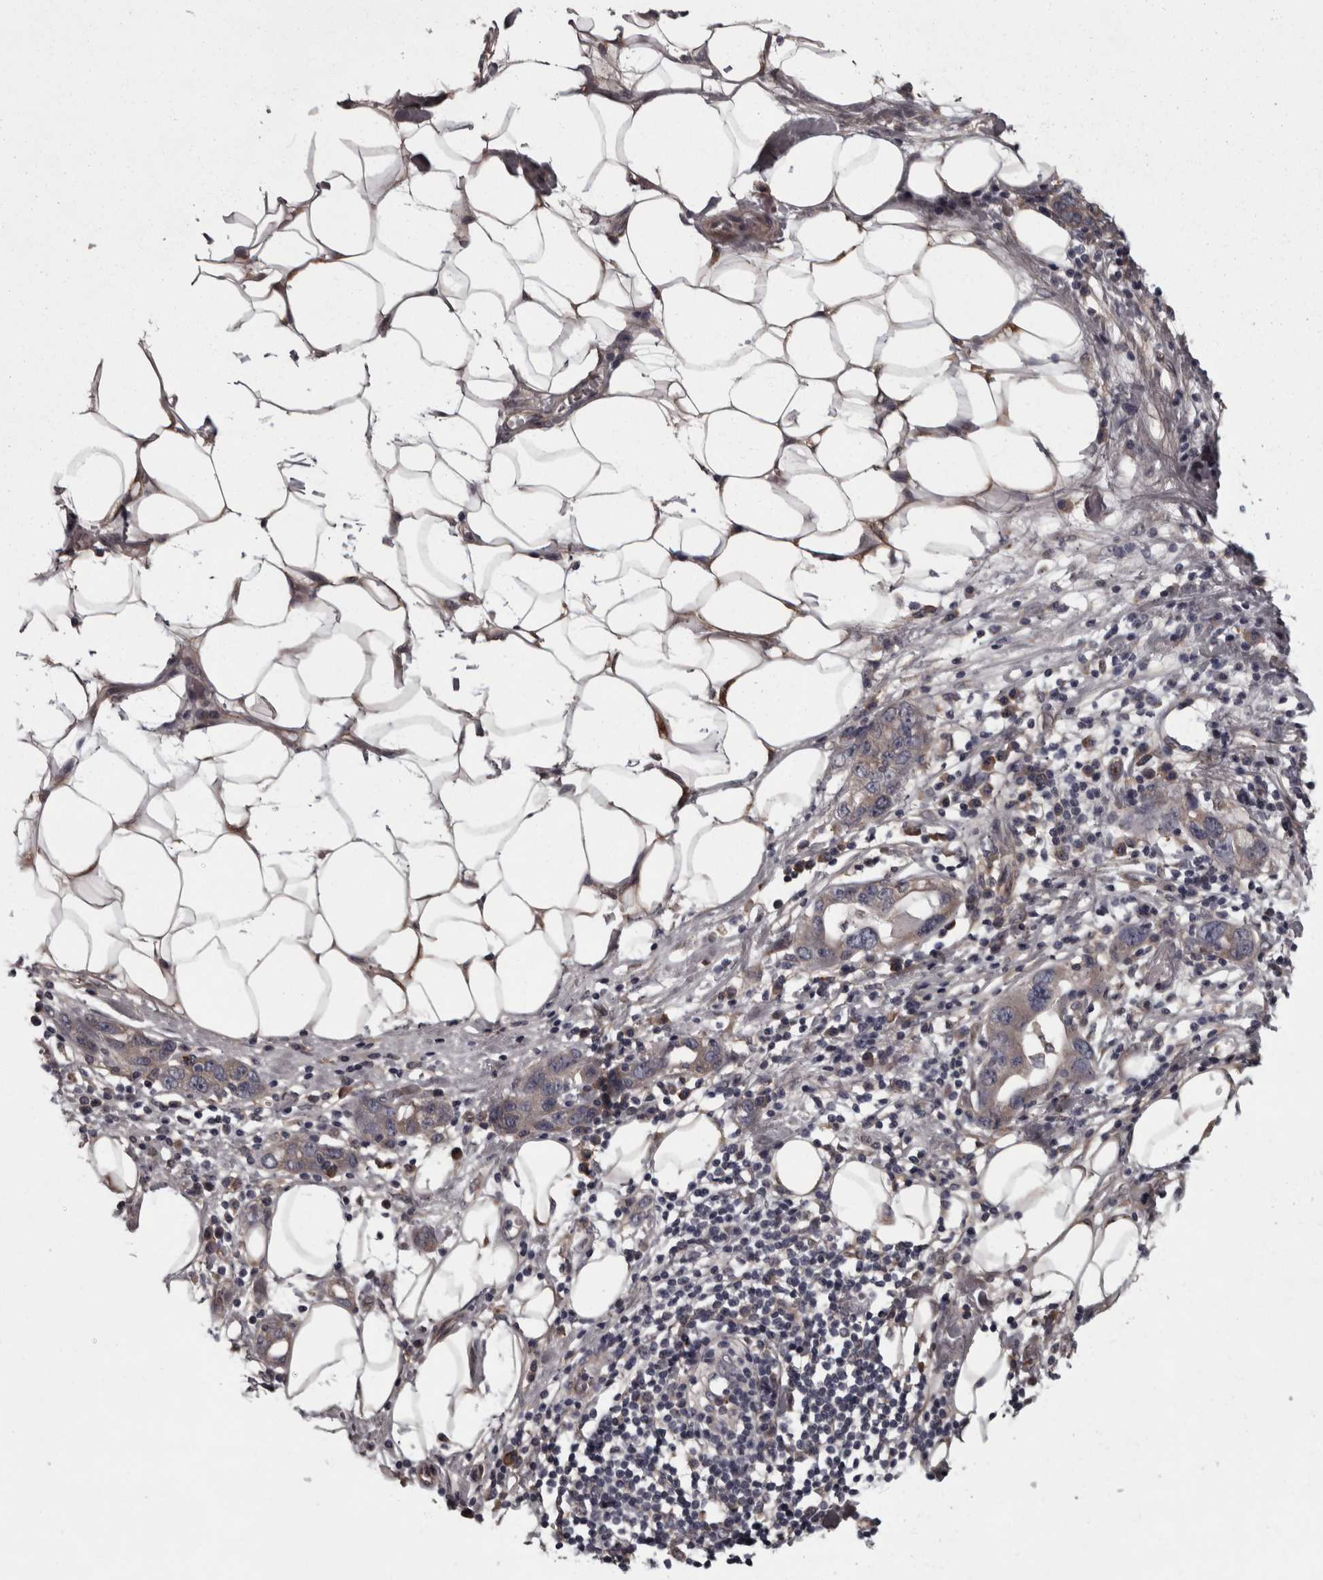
{"staining": {"intensity": "weak", "quantity": "25%-75%", "location": "cytoplasmic/membranous"}, "tissue": "stomach cancer", "cell_type": "Tumor cells", "image_type": "cancer", "snomed": [{"axis": "morphology", "description": "Adenocarcinoma, NOS"}, {"axis": "topography", "description": "Stomach, lower"}], "caption": "Immunohistochemistry photomicrograph of neoplastic tissue: stomach adenocarcinoma stained using IHC reveals low levels of weak protein expression localized specifically in the cytoplasmic/membranous of tumor cells, appearing as a cytoplasmic/membranous brown color.", "gene": "RSU1", "patient": {"sex": "female", "age": 93}}